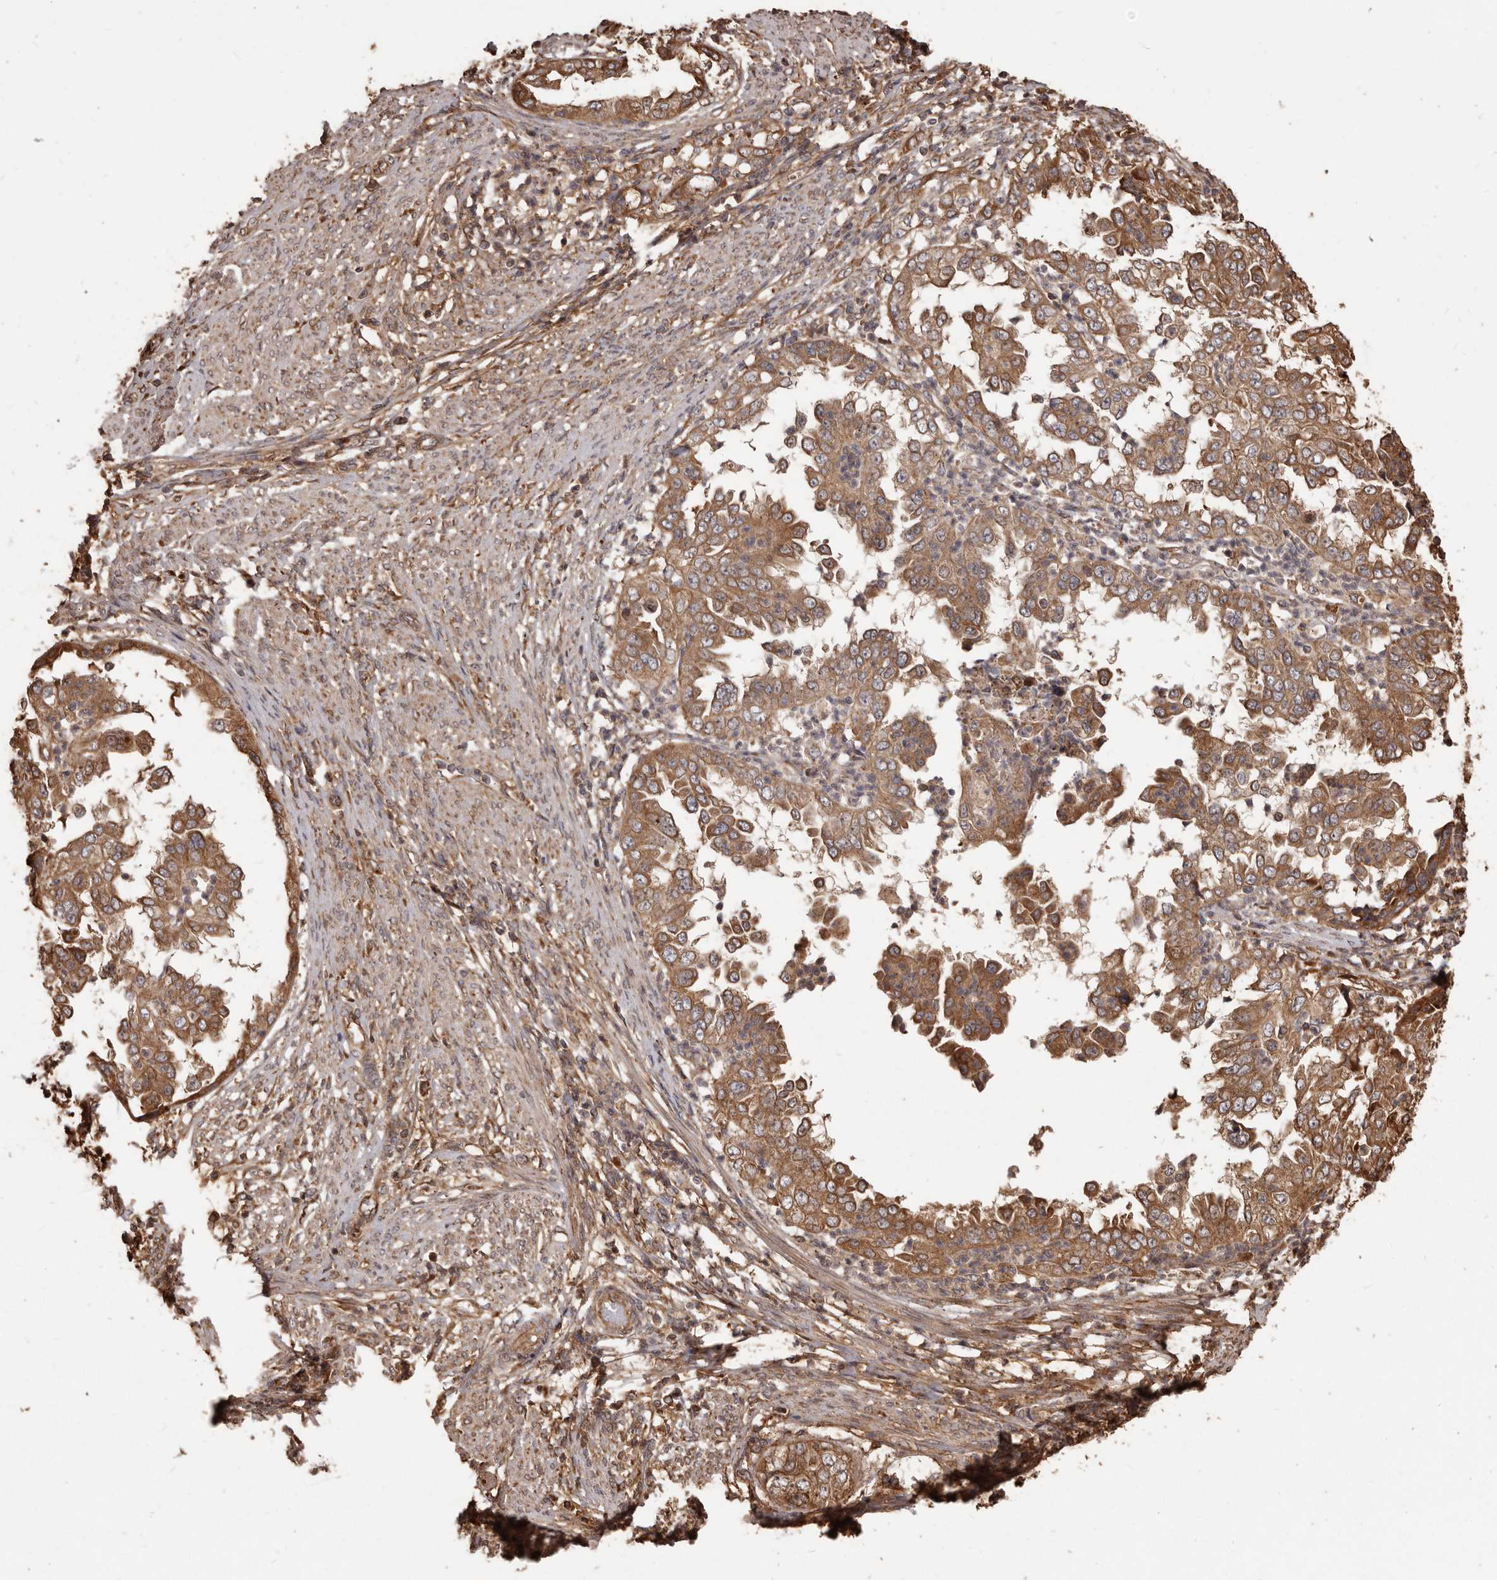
{"staining": {"intensity": "moderate", "quantity": ">75%", "location": "cytoplasmic/membranous"}, "tissue": "endometrial cancer", "cell_type": "Tumor cells", "image_type": "cancer", "snomed": [{"axis": "morphology", "description": "Adenocarcinoma, NOS"}, {"axis": "topography", "description": "Endometrium"}], "caption": "Immunohistochemical staining of human endometrial cancer (adenocarcinoma) shows moderate cytoplasmic/membranous protein staining in about >75% of tumor cells.", "gene": "MTO1", "patient": {"sex": "female", "age": 85}}